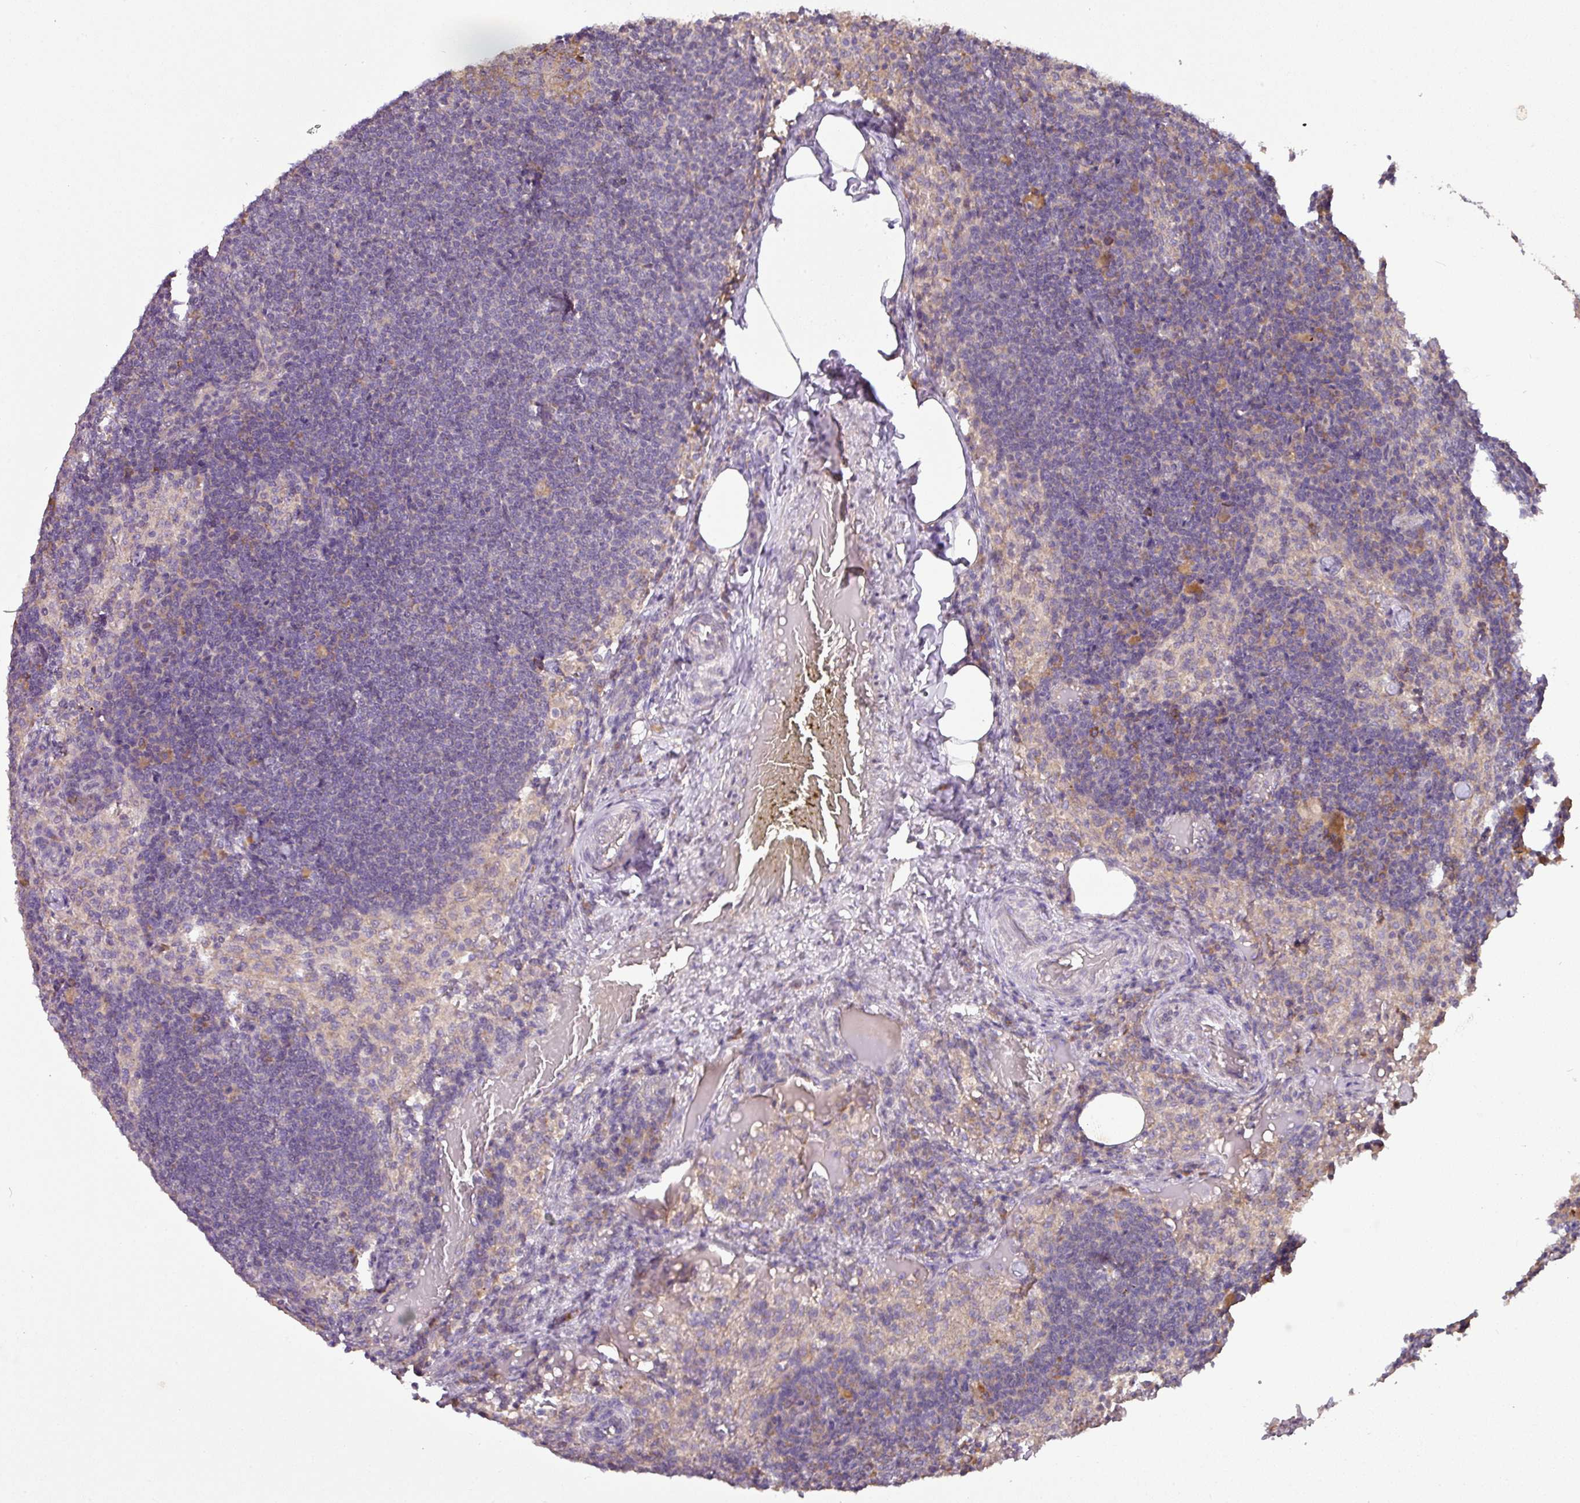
{"staining": {"intensity": "moderate", "quantity": "25%-75%", "location": "cytoplasmic/membranous"}, "tissue": "lymph node", "cell_type": "Germinal center cells", "image_type": "normal", "snomed": [{"axis": "morphology", "description": "Normal tissue, NOS"}, {"axis": "topography", "description": "Lymph node"}], "caption": "Protein staining of unremarkable lymph node reveals moderate cytoplasmic/membranous positivity in approximately 25%-75% of germinal center cells.", "gene": "GALP", "patient": {"sex": "male", "age": 49}}